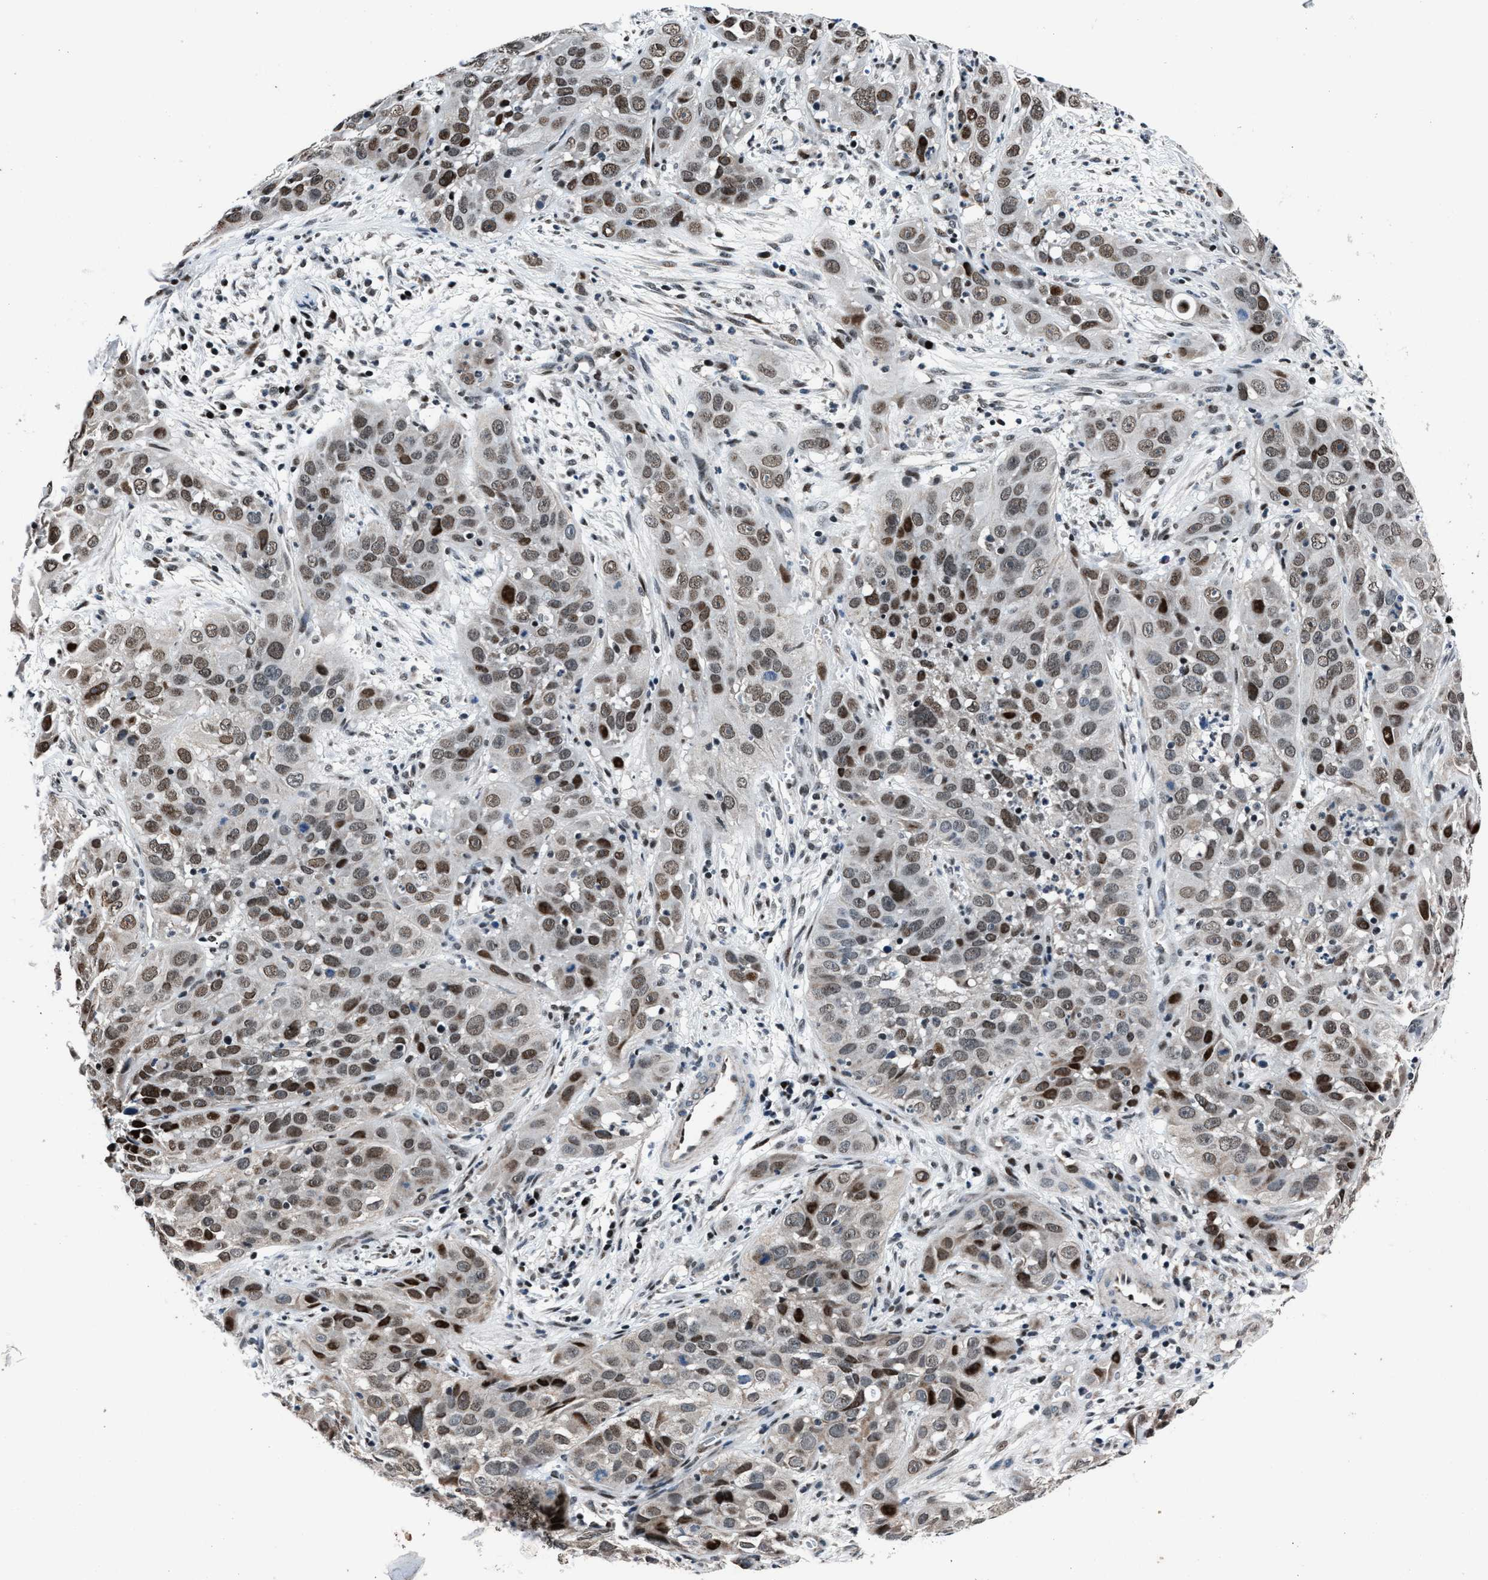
{"staining": {"intensity": "moderate", "quantity": ">75%", "location": "nuclear"}, "tissue": "cervical cancer", "cell_type": "Tumor cells", "image_type": "cancer", "snomed": [{"axis": "morphology", "description": "Squamous cell carcinoma, NOS"}, {"axis": "topography", "description": "Cervix"}], "caption": "Cervical cancer (squamous cell carcinoma) tissue reveals moderate nuclear positivity in approximately >75% of tumor cells", "gene": "PRRC2B", "patient": {"sex": "female", "age": 32}}